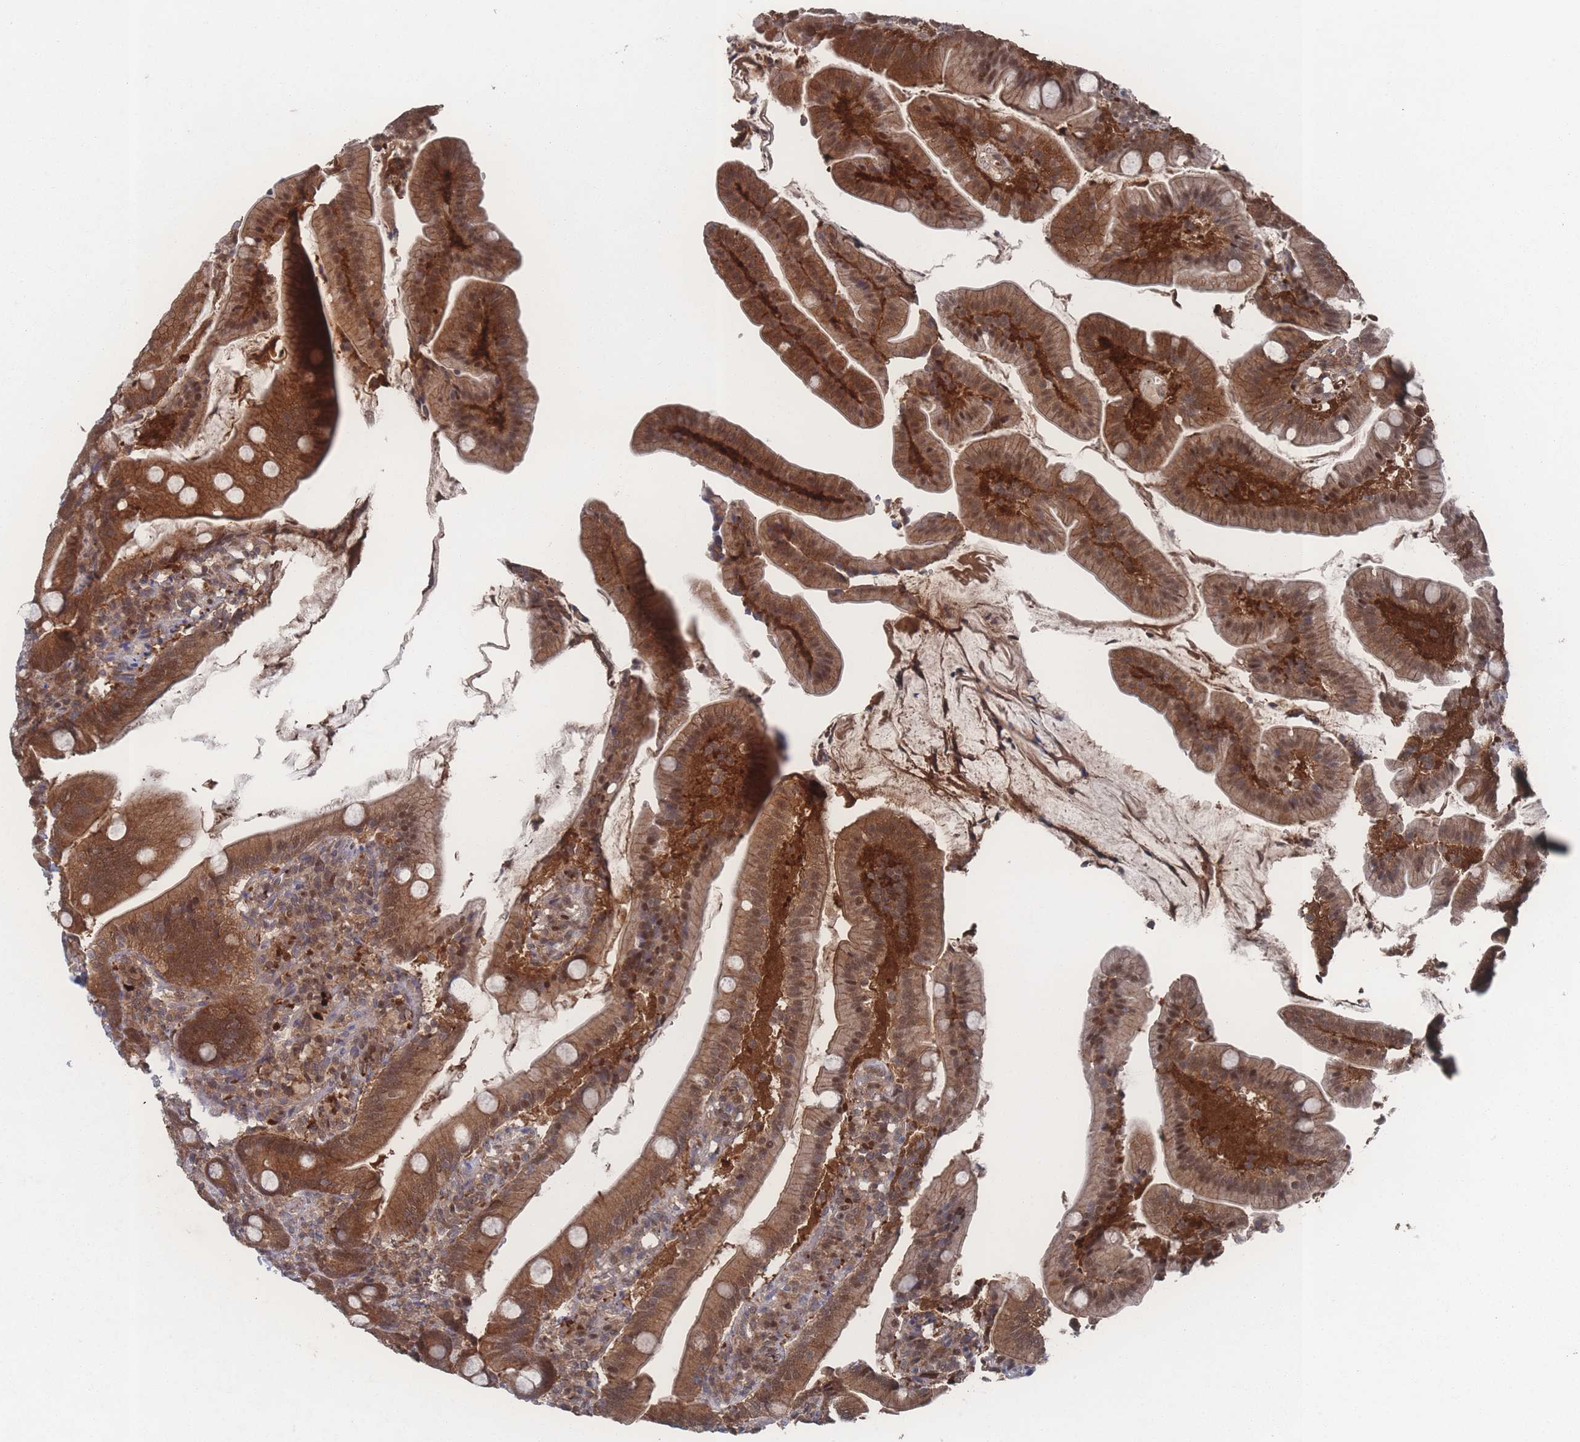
{"staining": {"intensity": "strong", "quantity": ">75%", "location": "cytoplasmic/membranous,nuclear"}, "tissue": "duodenum", "cell_type": "Glandular cells", "image_type": "normal", "snomed": [{"axis": "morphology", "description": "Normal tissue, NOS"}, {"axis": "topography", "description": "Duodenum"}], "caption": "Immunohistochemical staining of normal human duodenum exhibits >75% levels of strong cytoplasmic/membranous,nuclear protein staining in about >75% of glandular cells. Immunohistochemistry (ihc) stains the protein of interest in brown and the nuclei are stained blue.", "gene": "PSMA1", "patient": {"sex": "female", "age": 67}}